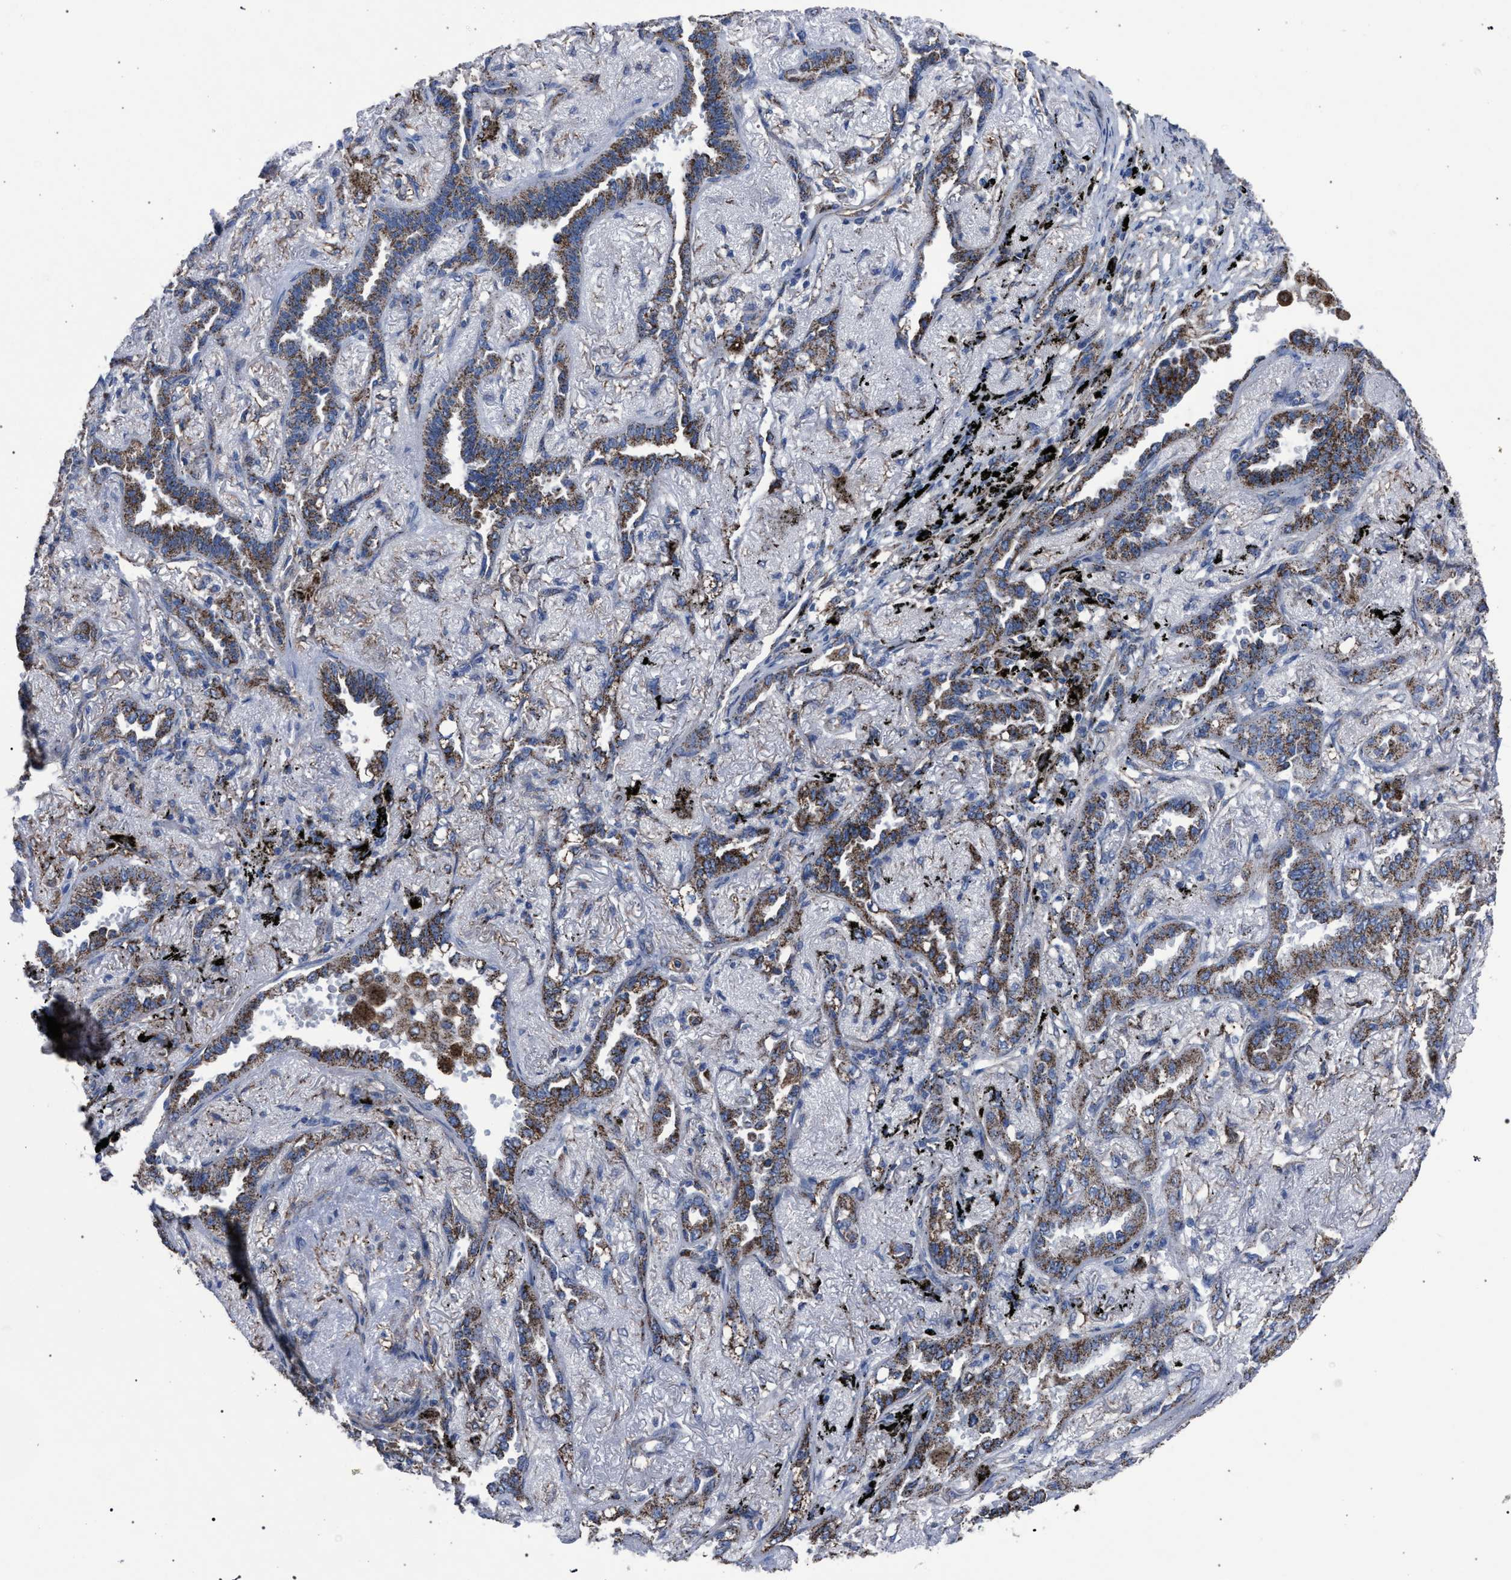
{"staining": {"intensity": "moderate", "quantity": ">75%", "location": "cytoplasmic/membranous"}, "tissue": "lung cancer", "cell_type": "Tumor cells", "image_type": "cancer", "snomed": [{"axis": "morphology", "description": "Adenocarcinoma, NOS"}, {"axis": "topography", "description": "Lung"}], "caption": "Brown immunohistochemical staining in human lung cancer (adenocarcinoma) shows moderate cytoplasmic/membranous expression in about >75% of tumor cells.", "gene": "HSD17B4", "patient": {"sex": "male", "age": 59}}